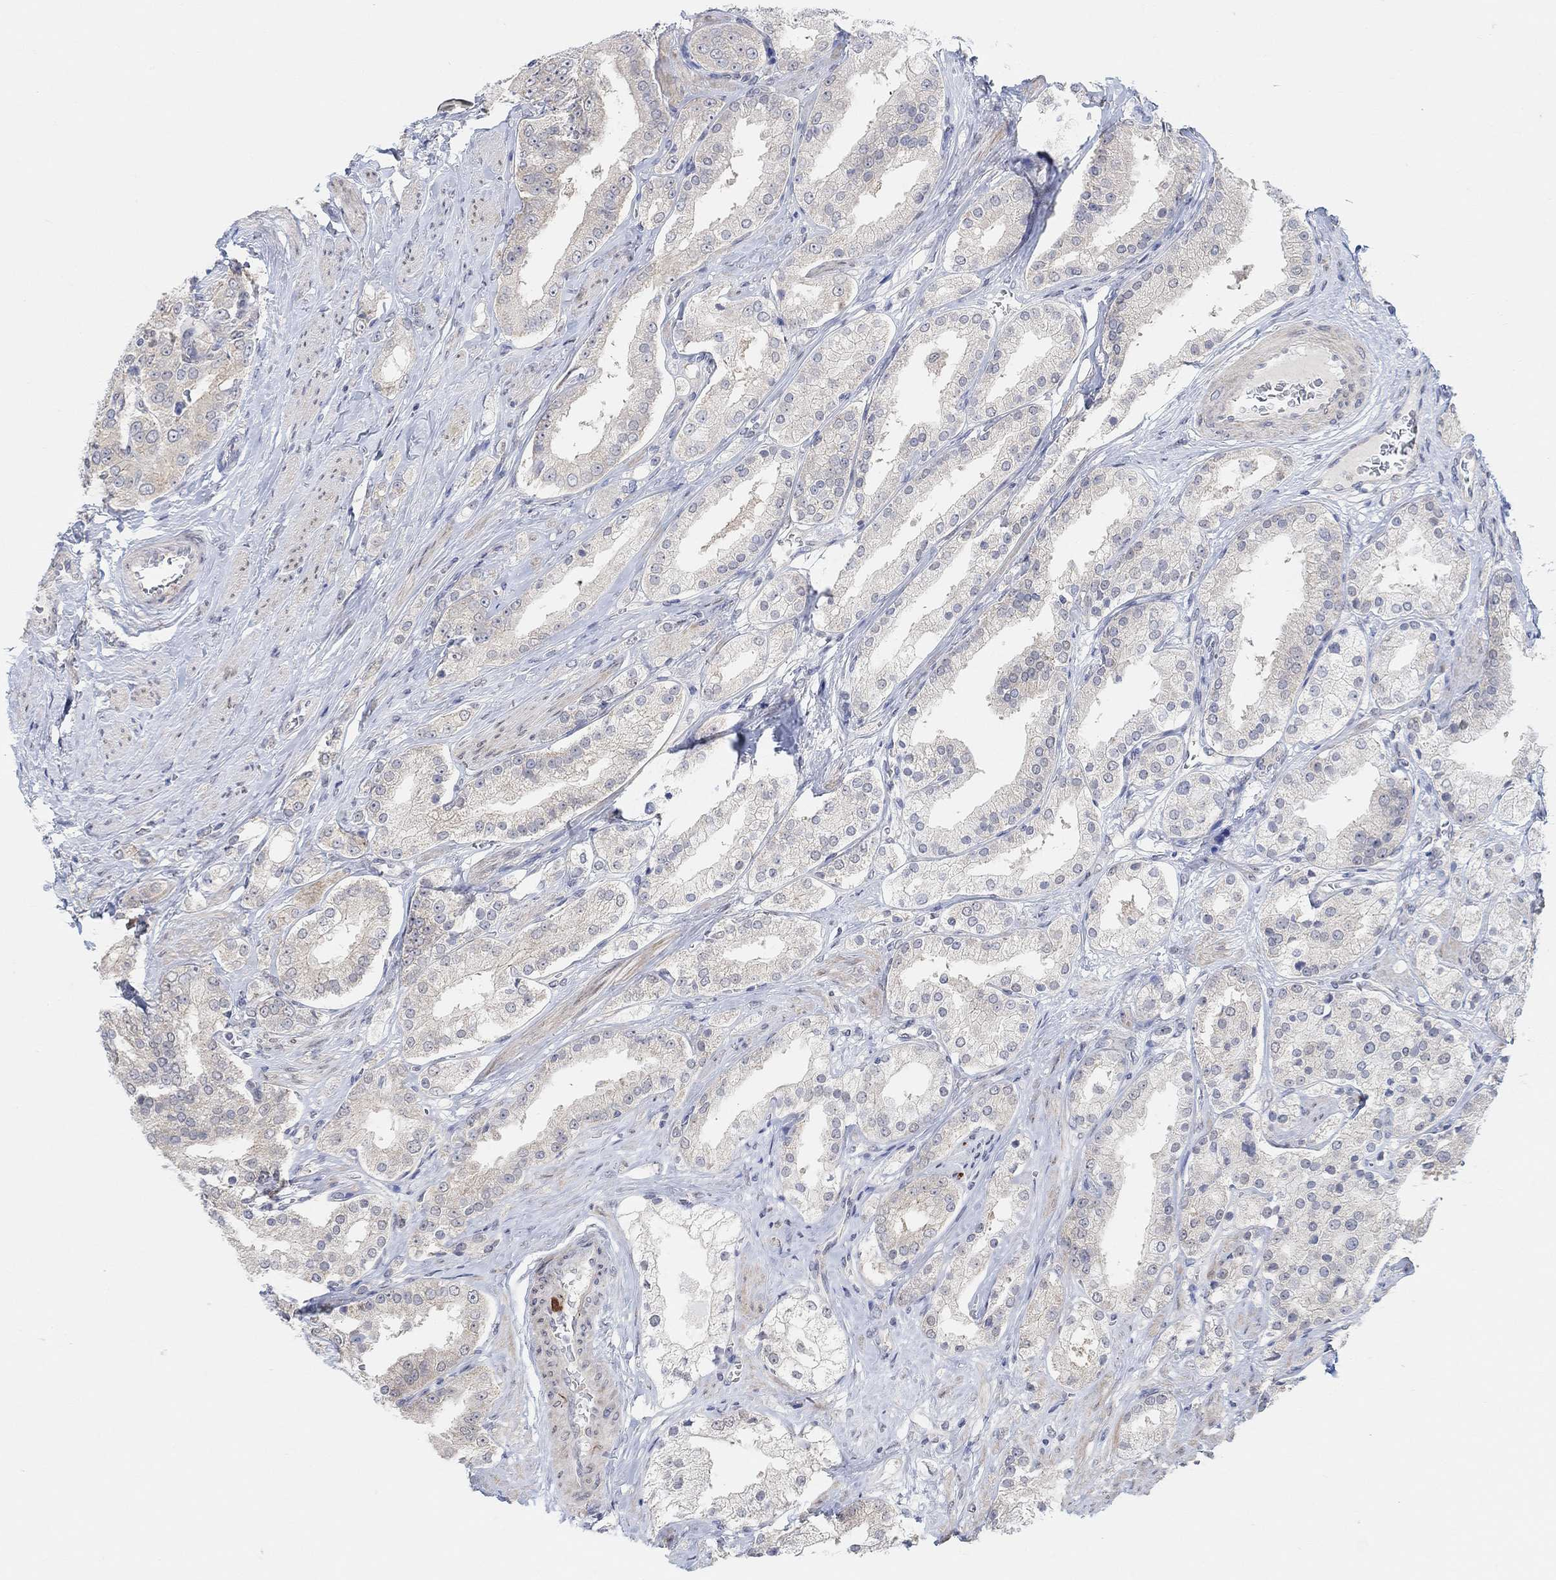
{"staining": {"intensity": "negative", "quantity": "none", "location": "none"}, "tissue": "prostate cancer", "cell_type": "Tumor cells", "image_type": "cancer", "snomed": [{"axis": "morphology", "description": "Adenocarcinoma, NOS"}, {"axis": "topography", "description": "Prostate and seminal vesicle, NOS"}, {"axis": "topography", "description": "Prostate"}], "caption": "Tumor cells are negative for protein expression in human prostate adenocarcinoma.", "gene": "RIMS1", "patient": {"sex": "male", "age": 67}}